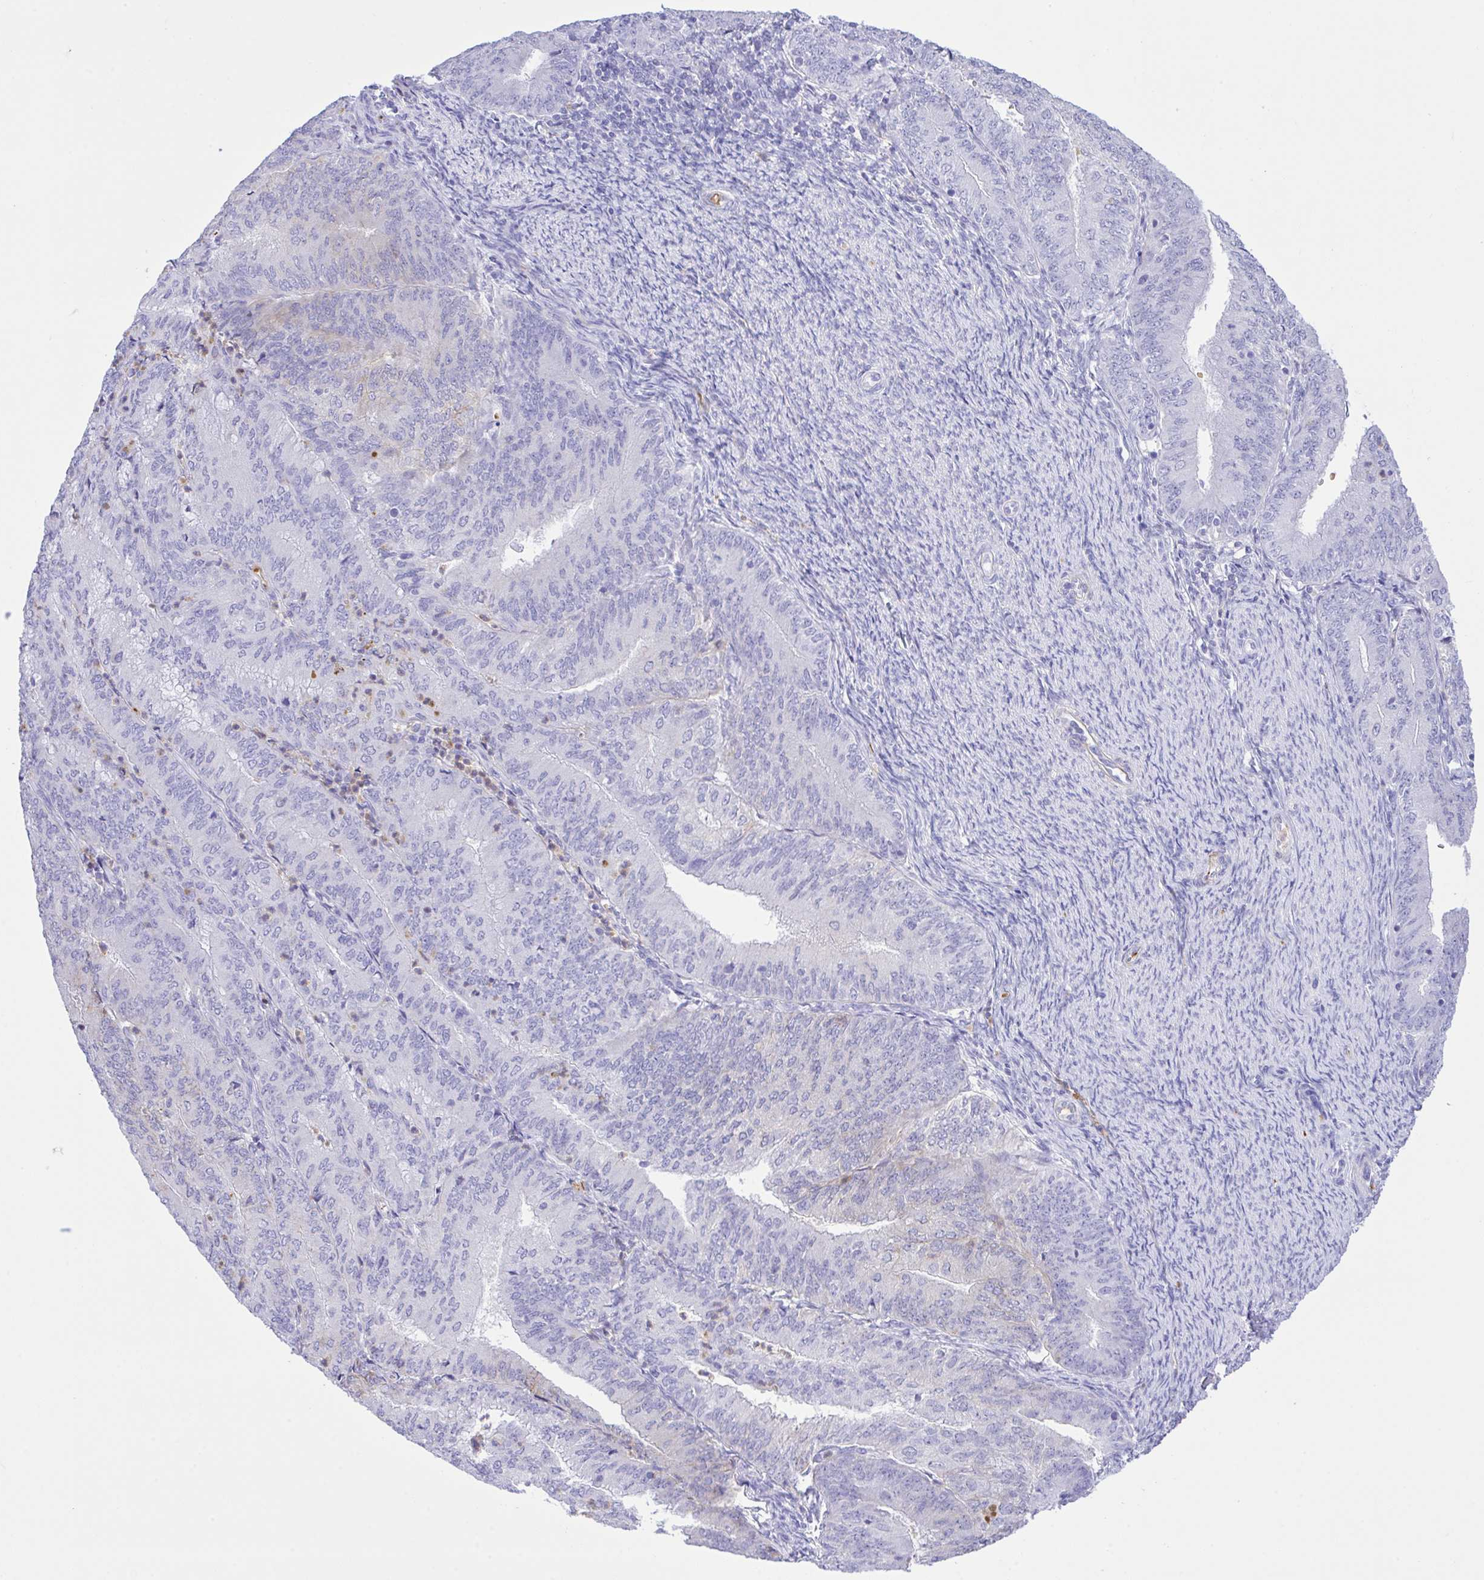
{"staining": {"intensity": "weak", "quantity": "<25%", "location": "cytoplasmic/membranous"}, "tissue": "endometrial cancer", "cell_type": "Tumor cells", "image_type": "cancer", "snomed": [{"axis": "morphology", "description": "Adenocarcinoma, NOS"}, {"axis": "topography", "description": "Endometrium"}], "caption": "Endometrial cancer (adenocarcinoma) was stained to show a protein in brown. There is no significant positivity in tumor cells.", "gene": "ZNF221", "patient": {"sex": "female", "age": 57}}